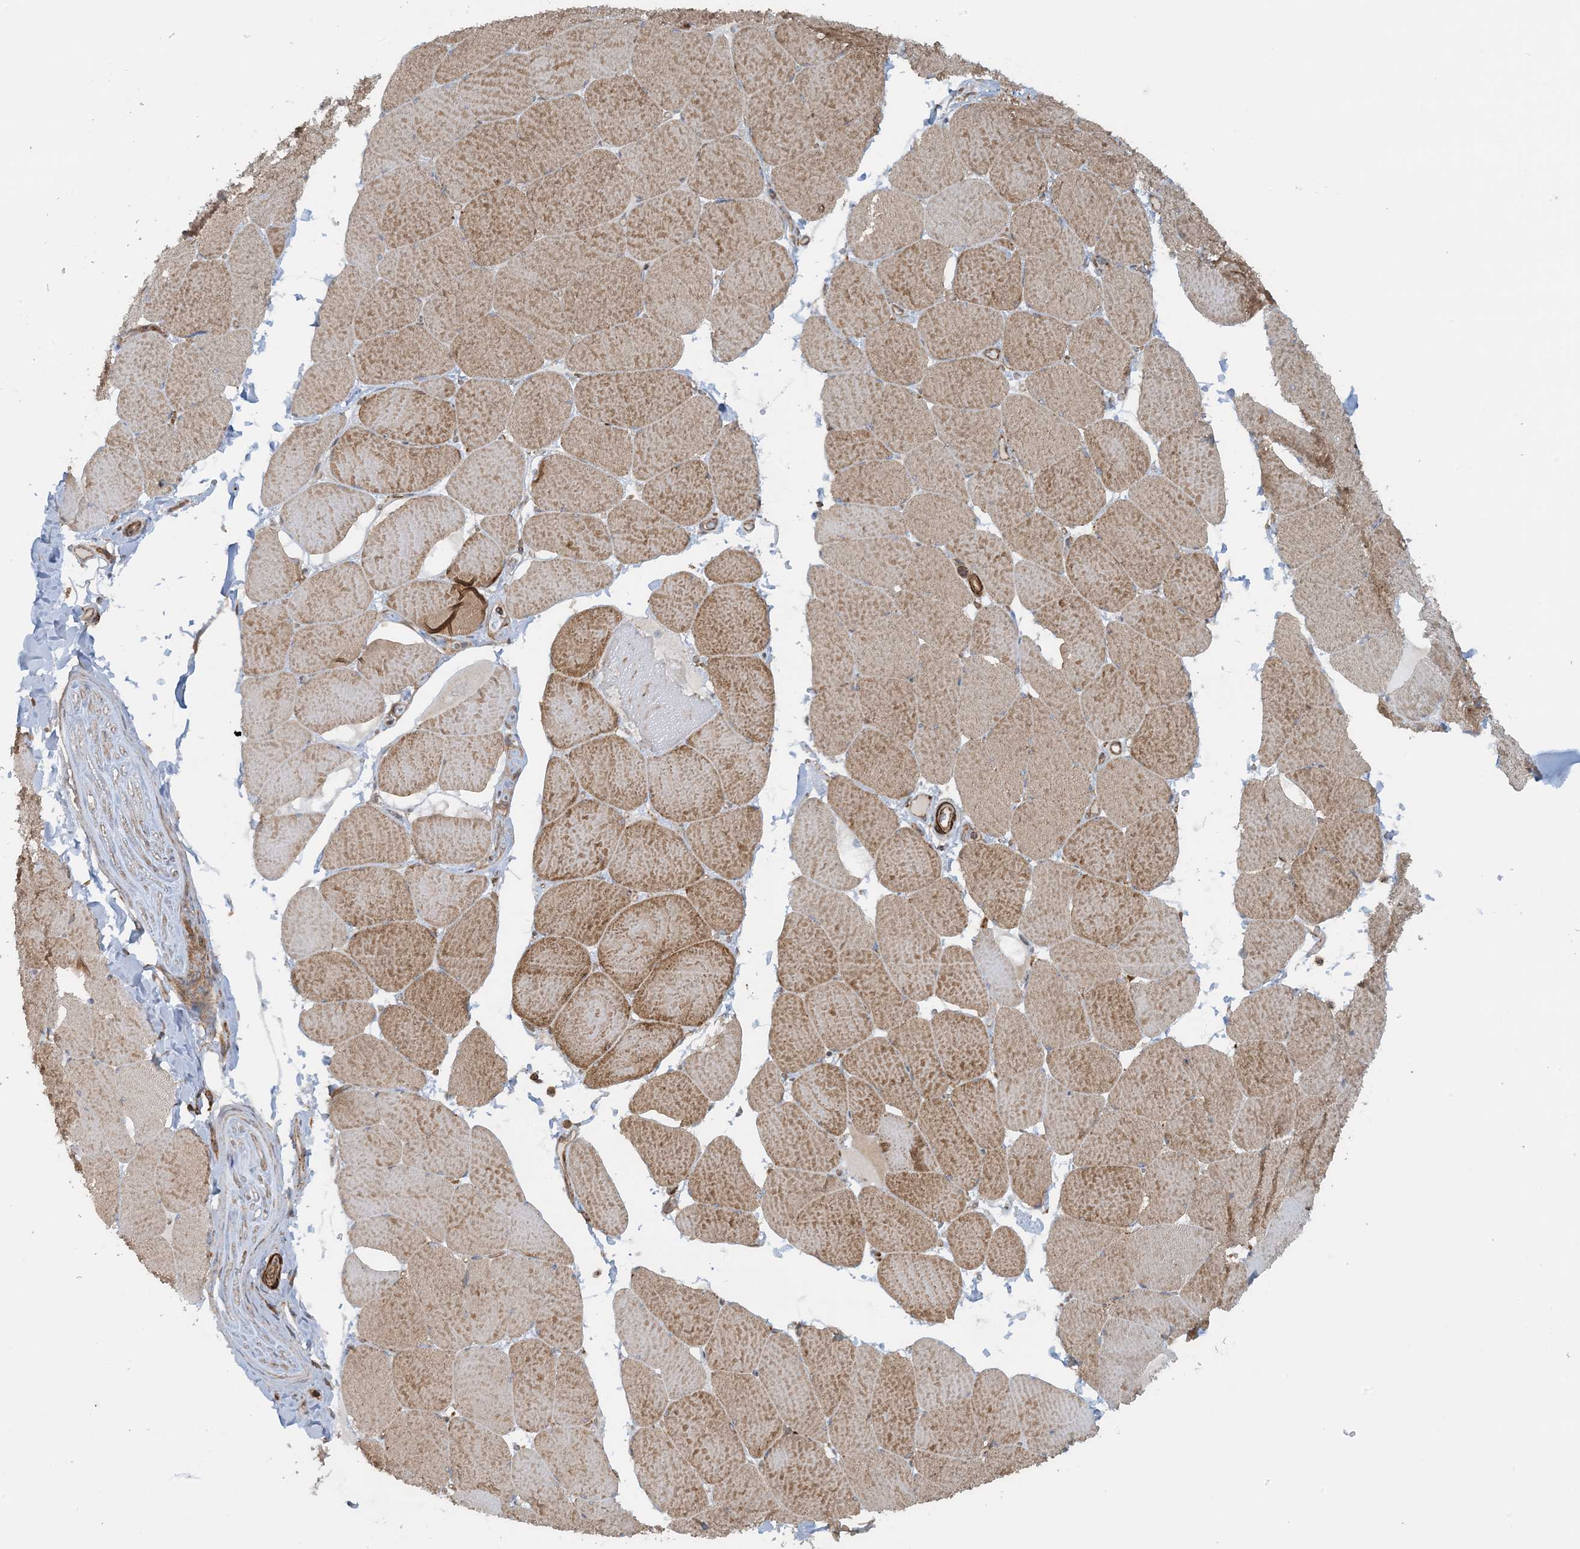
{"staining": {"intensity": "strong", "quantity": ">75%", "location": "cytoplasmic/membranous"}, "tissue": "skeletal muscle", "cell_type": "Myocytes", "image_type": "normal", "snomed": [{"axis": "morphology", "description": "Normal tissue, NOS"}, {"axis": "topography", "description": "Skeletal muscle"}, {"axis": "topography", "description": "Head-Neck"}], "caption": "Benign skeletal muscle exhibits strong cytoplasmic/membranous expression in approximately >75% of myocytes, visualized by immunohistochemistry.", "gene": "STAM2", "patient": {"sex": "male", "age": 66}}